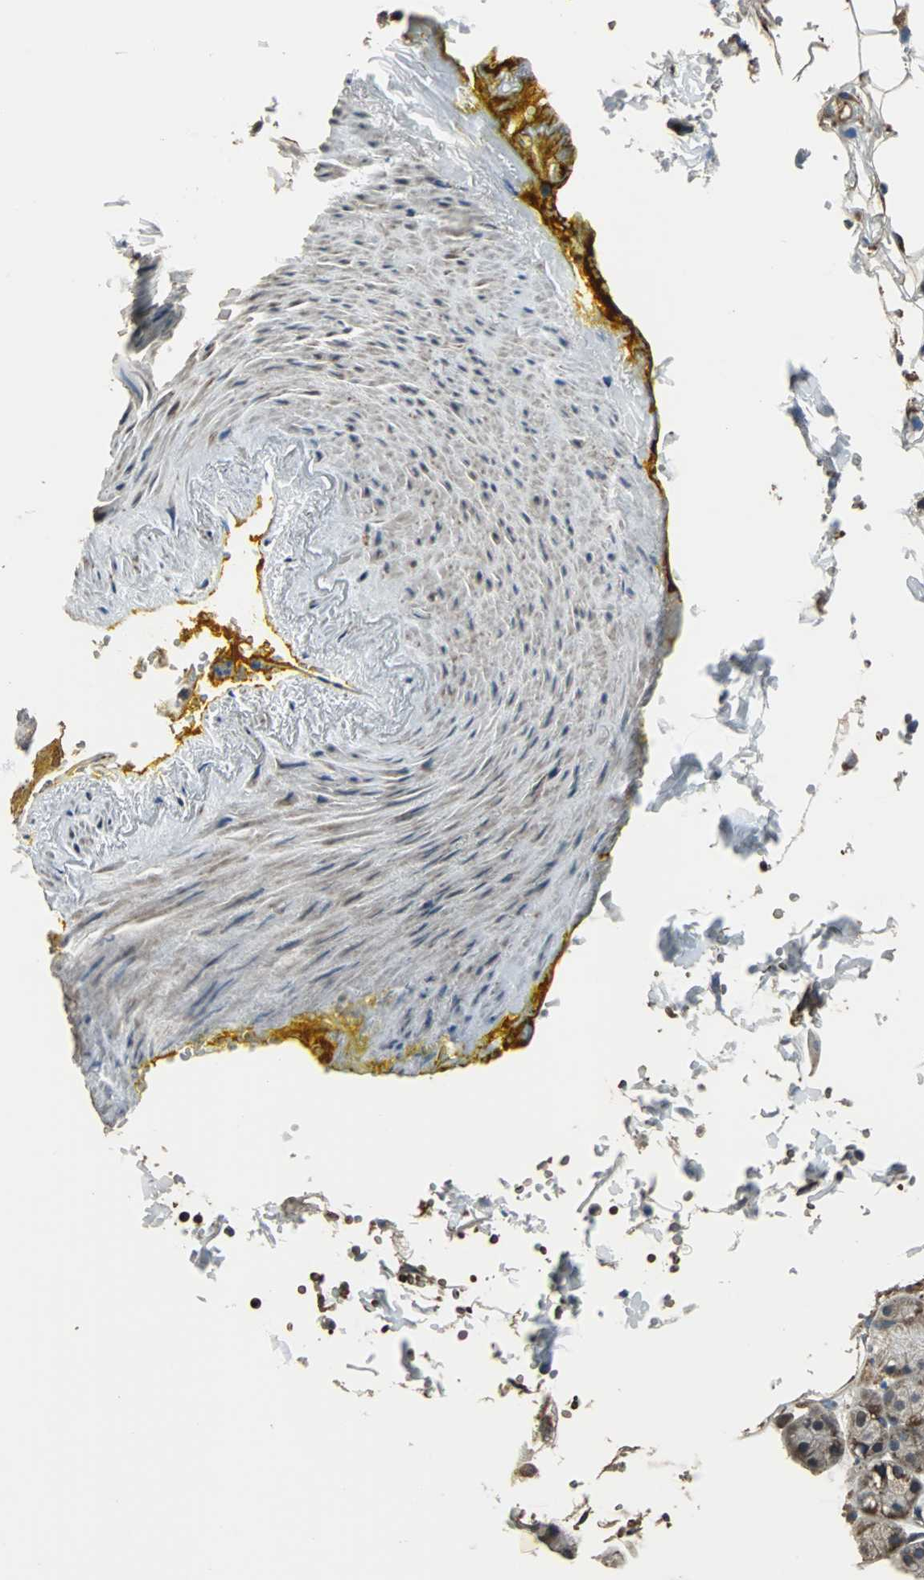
{"staining": {"intensity": "moderate", "quantity": ">75%", "location": "cytoplasmic/membranous"}, "tissue": "salivary gland", "cell_type": "Glandular cells", "image_type": "normal", "snomed": [{"axis": "morphology", "description": "Normal tissue, NOS"}, {"axis": "topography", "description": "Skeletal muscle"}, {"axis": "topography", "description": "Oral tissue"}, {"axis": "topography", "description": "Salivary gland"}, {"axis": "topography", "description": "Peripheral nerve tissue"}], "caption": "A brown stain shows moderate cytoplasmic/membranous staining of a protein in glandular cells of benign salivary gland. (DAB (3,3'-diaminobenzidine) = brown stain, brightfield microscopy at high magnification).", "gene": "SOS1", "patient": {"sex": "male", "age": 54}}